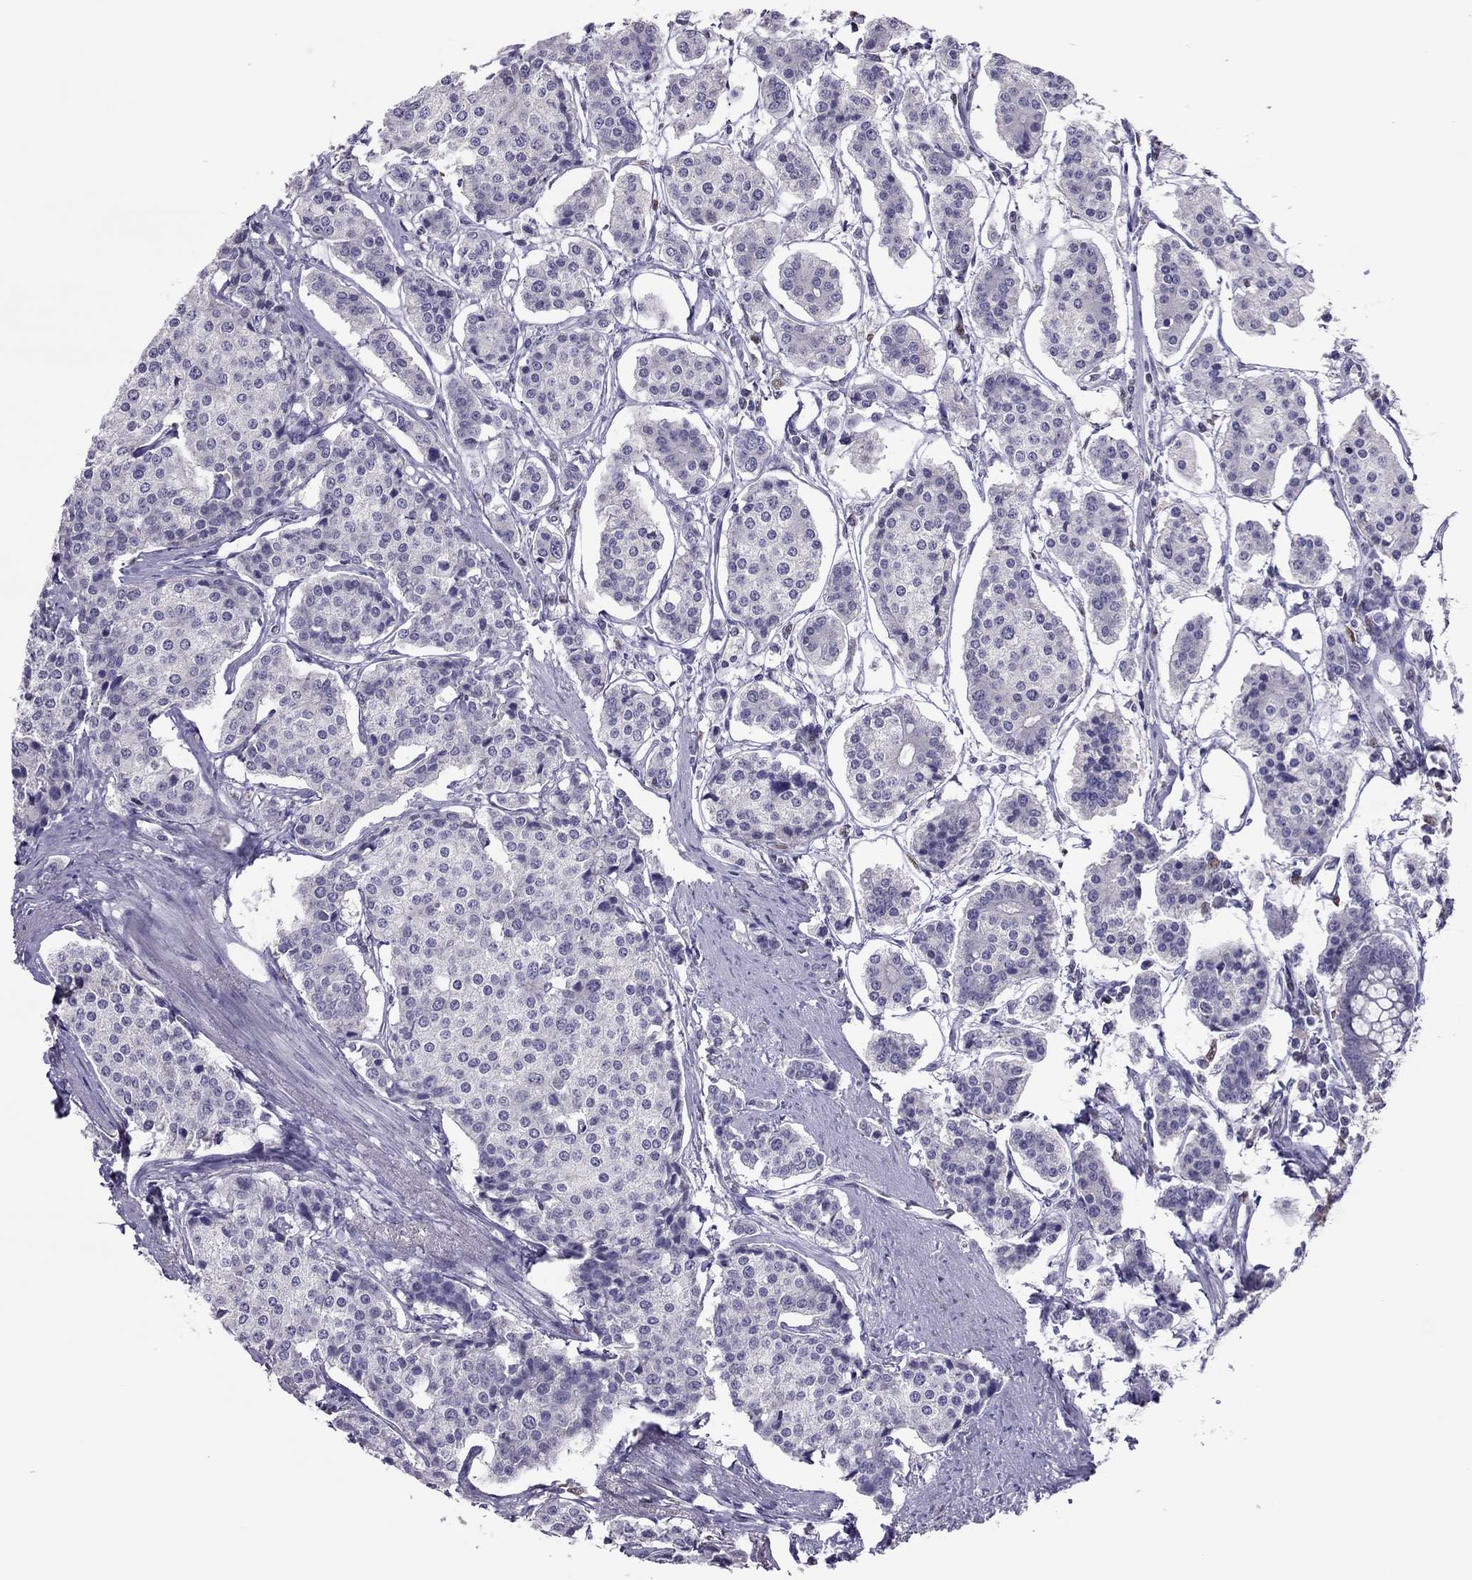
{"staining": {"intensity": "negative", "quantity": "none", "location": "none"}, "tissue": "carcinoid", "cell_type": "Tumor cells", "image_type": "cancer", "snomed": [{"axis": "morphology", "description": "Carcinoid, malignant, NOS"}, {"axis": "topography", "description": "Small intestine"}], "caption": "Immunohistochemistry (IHC) histopathology image of human carcinoid (malignant) stained for a protein (brown), which exhibits no staining in tumor cells.", "gene": "SPINT3", "patient": {"sex": "female", "age": 65}}